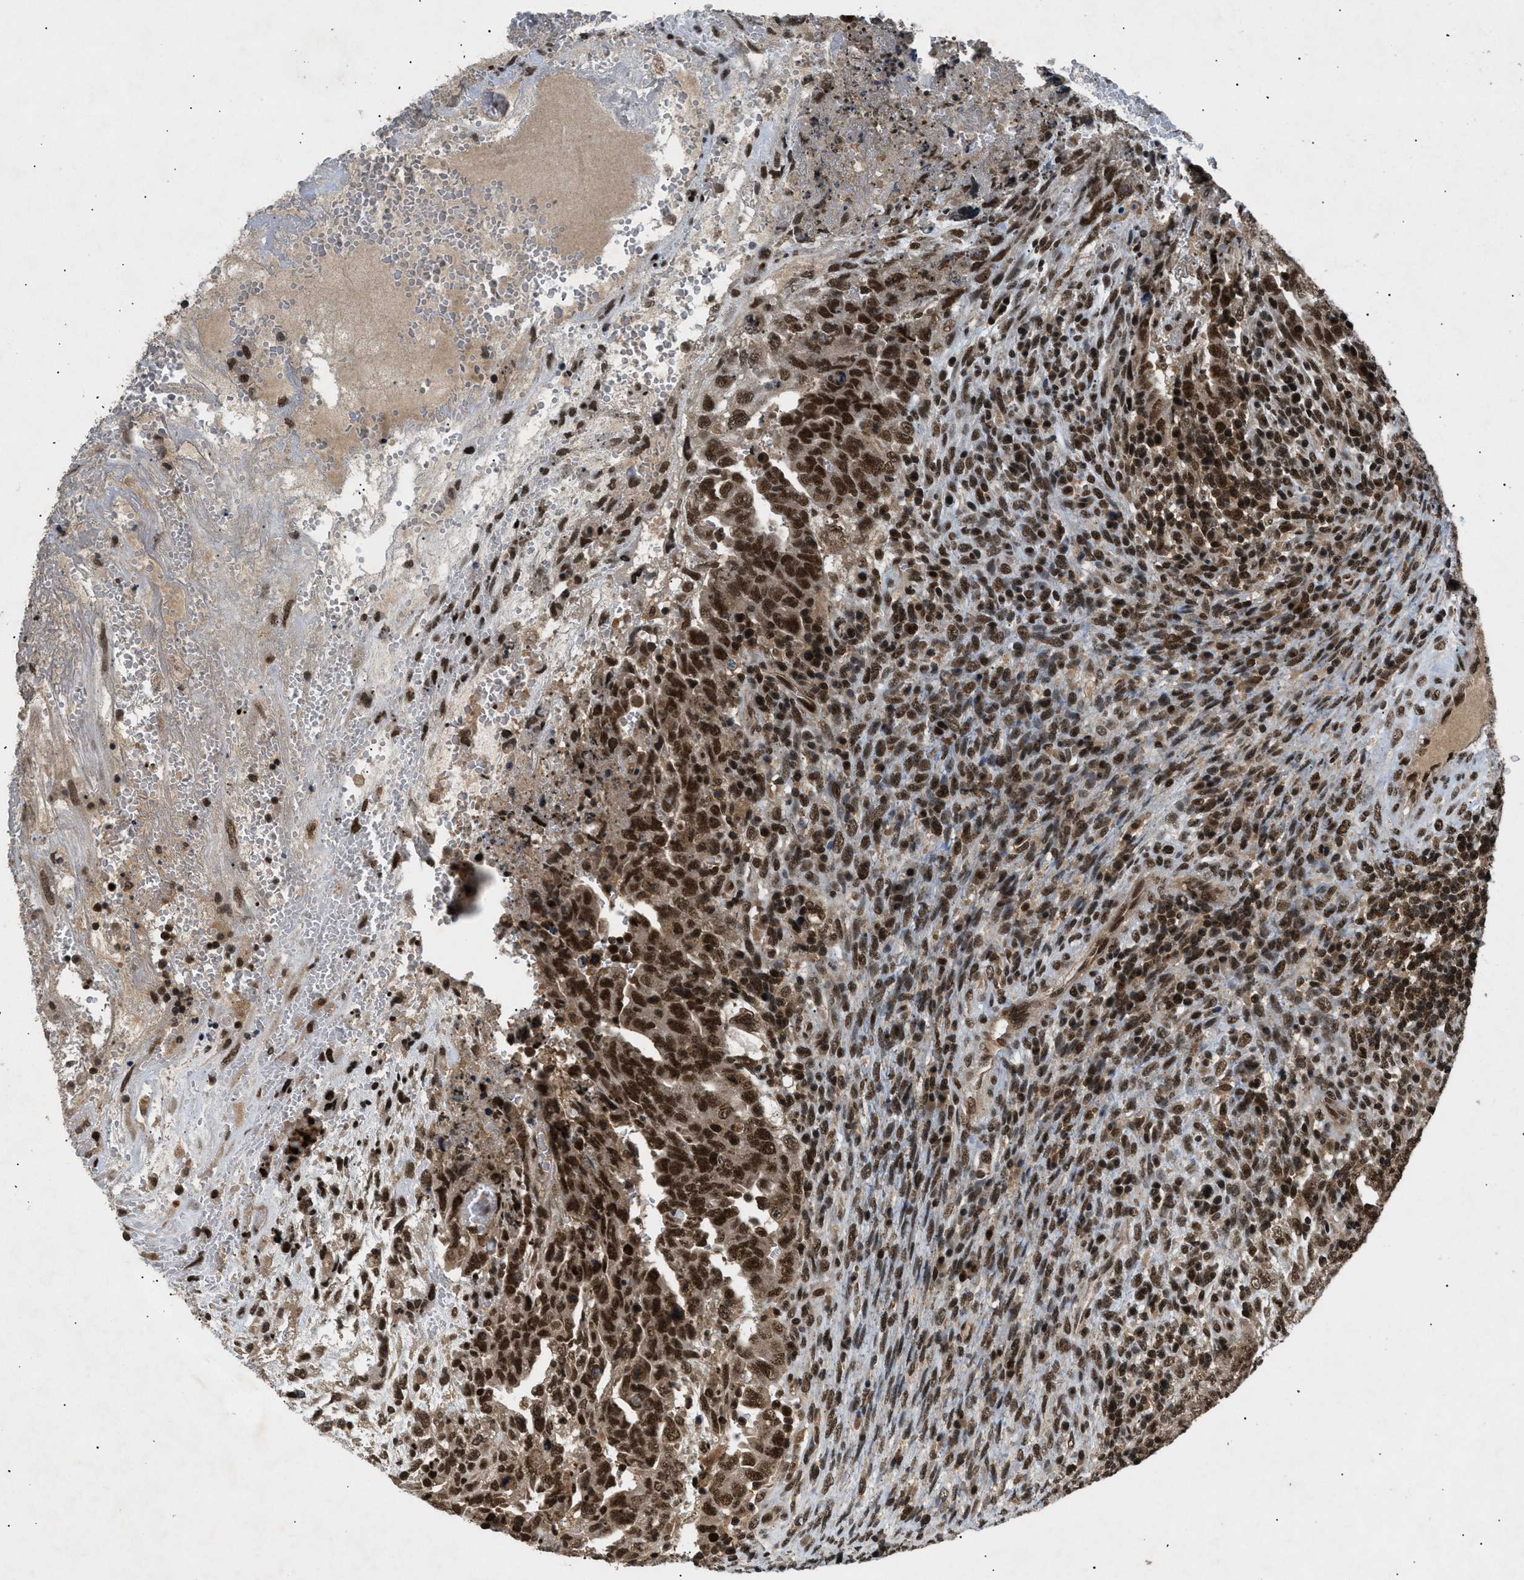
{"staining": {"intensity": "strong", "quantity": ">75%", "location": "nuclear"}, "tissue": "testis cancer", "cell_type": "Tumor cells", "image_type": "cancer", "snomed": [{"axis": "morphology", "description": "Carcinoma, Embryonal, NOS"}, {"axis": "topography", "description": "Testis"}], "caption": "Tumor cells demonstrate strong nuclear positivity in approximately >75% of cells in embryonal carcinoma (testis).", "gene": "RBM5", "patient": {"sex": "male", "age": 28}}